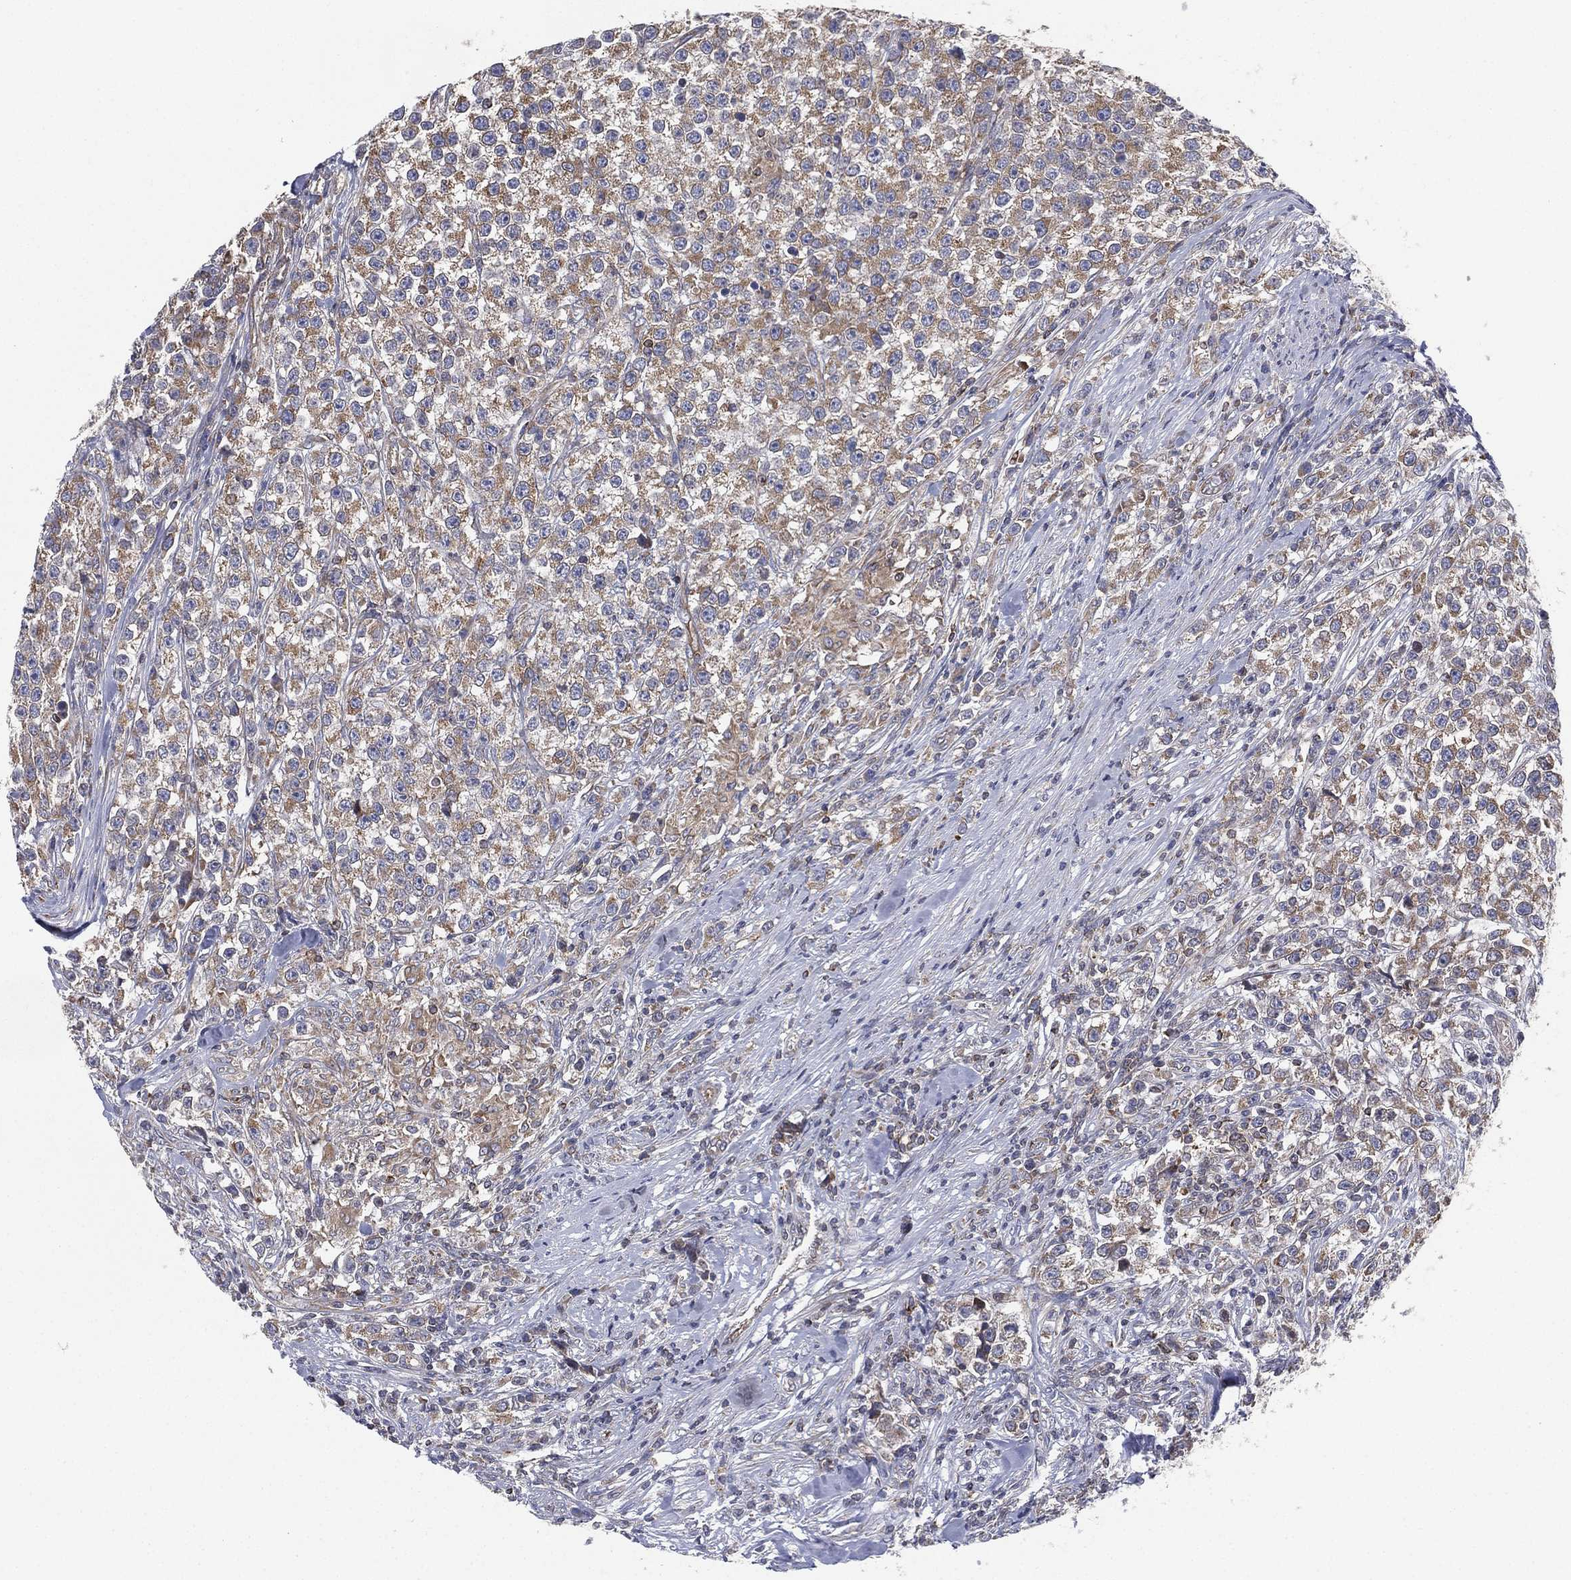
{"staining": {"intensity": "weak", "quantity": "25%-75%", "location": "cytoplasmic/membranous"}, "tissue": "testis cancer", "cell_type": "Tumor cells", "image_type": "cancer", "snomed": [{"axis": "morphology", "description": "Seminoma, NOS"}, {"axis": "topography", "description": "Testis"}], "caption": "An immunohistochemistry image of tumor tissue is shown. Protein staining in brown shows weak cytoplasmic/membranous positivity in testis cancer within tumor cells.", "gene": "CYB5B", "patient": {"sex": "male", "age": 59}}